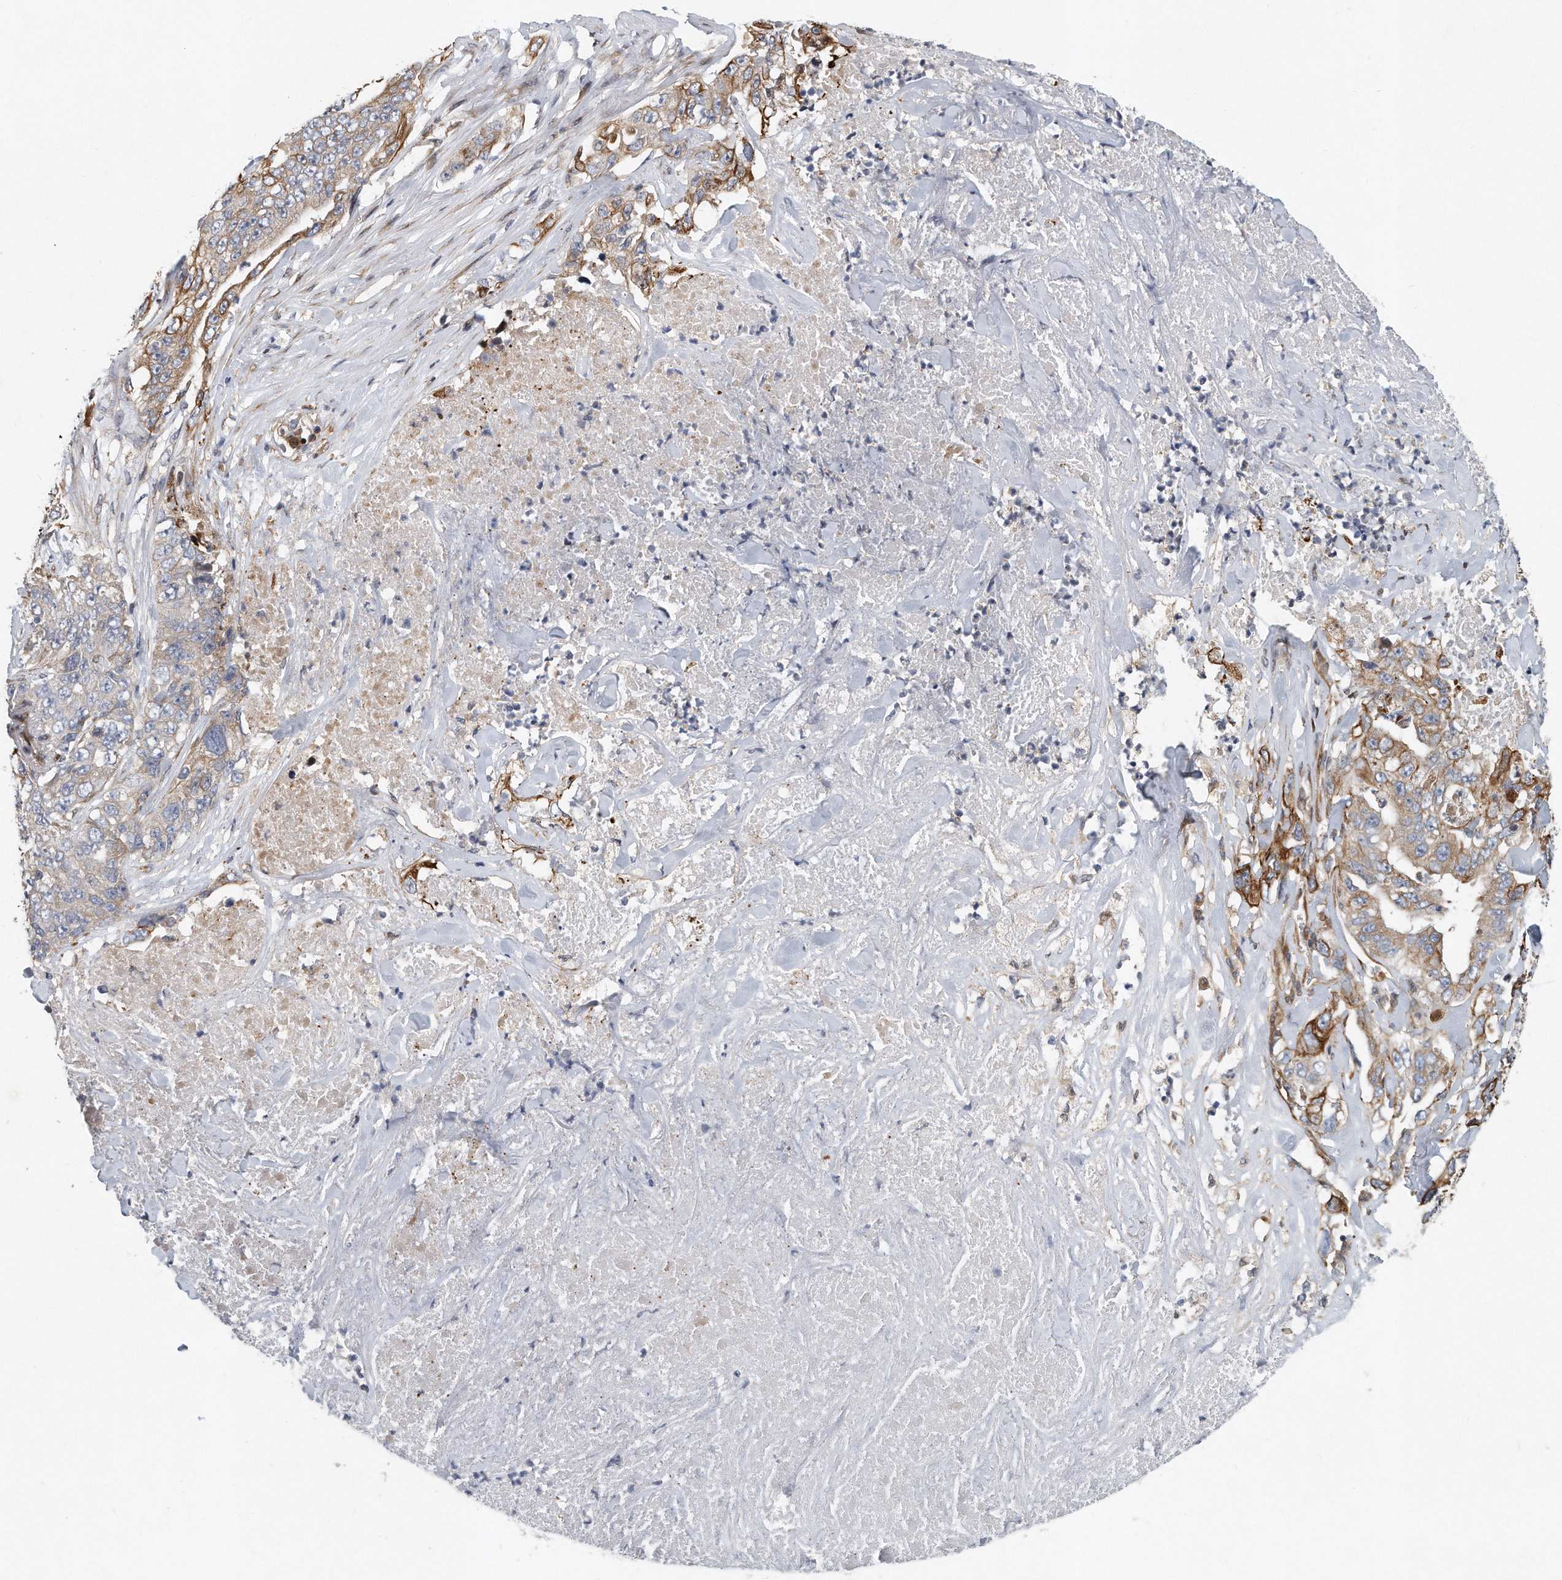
{"staining": {"intensity": "moderate", "quantity": "<25%", "location": "cytoplasmic/membranous"}, "tissue": "lung cancer", "cell_type": "Tumor cells", "image_type": "cancer", "snomed": [{"axis": "morphology", "description": "Adenocarcinoma, NOS"}, {"axis": "topography", "description": "Lung"}], "caption": "Brown immunohistochemical staining in human lung adenocarcinoma demonstrates moderate cytoplasmic/membranous positivity in approximately <25% of tumor cells. (brown staining indicates protein expression, while blue staining denotes nuclei).", "gene": "PCDH8", "patient": {"sex": "female", "age": 51}}